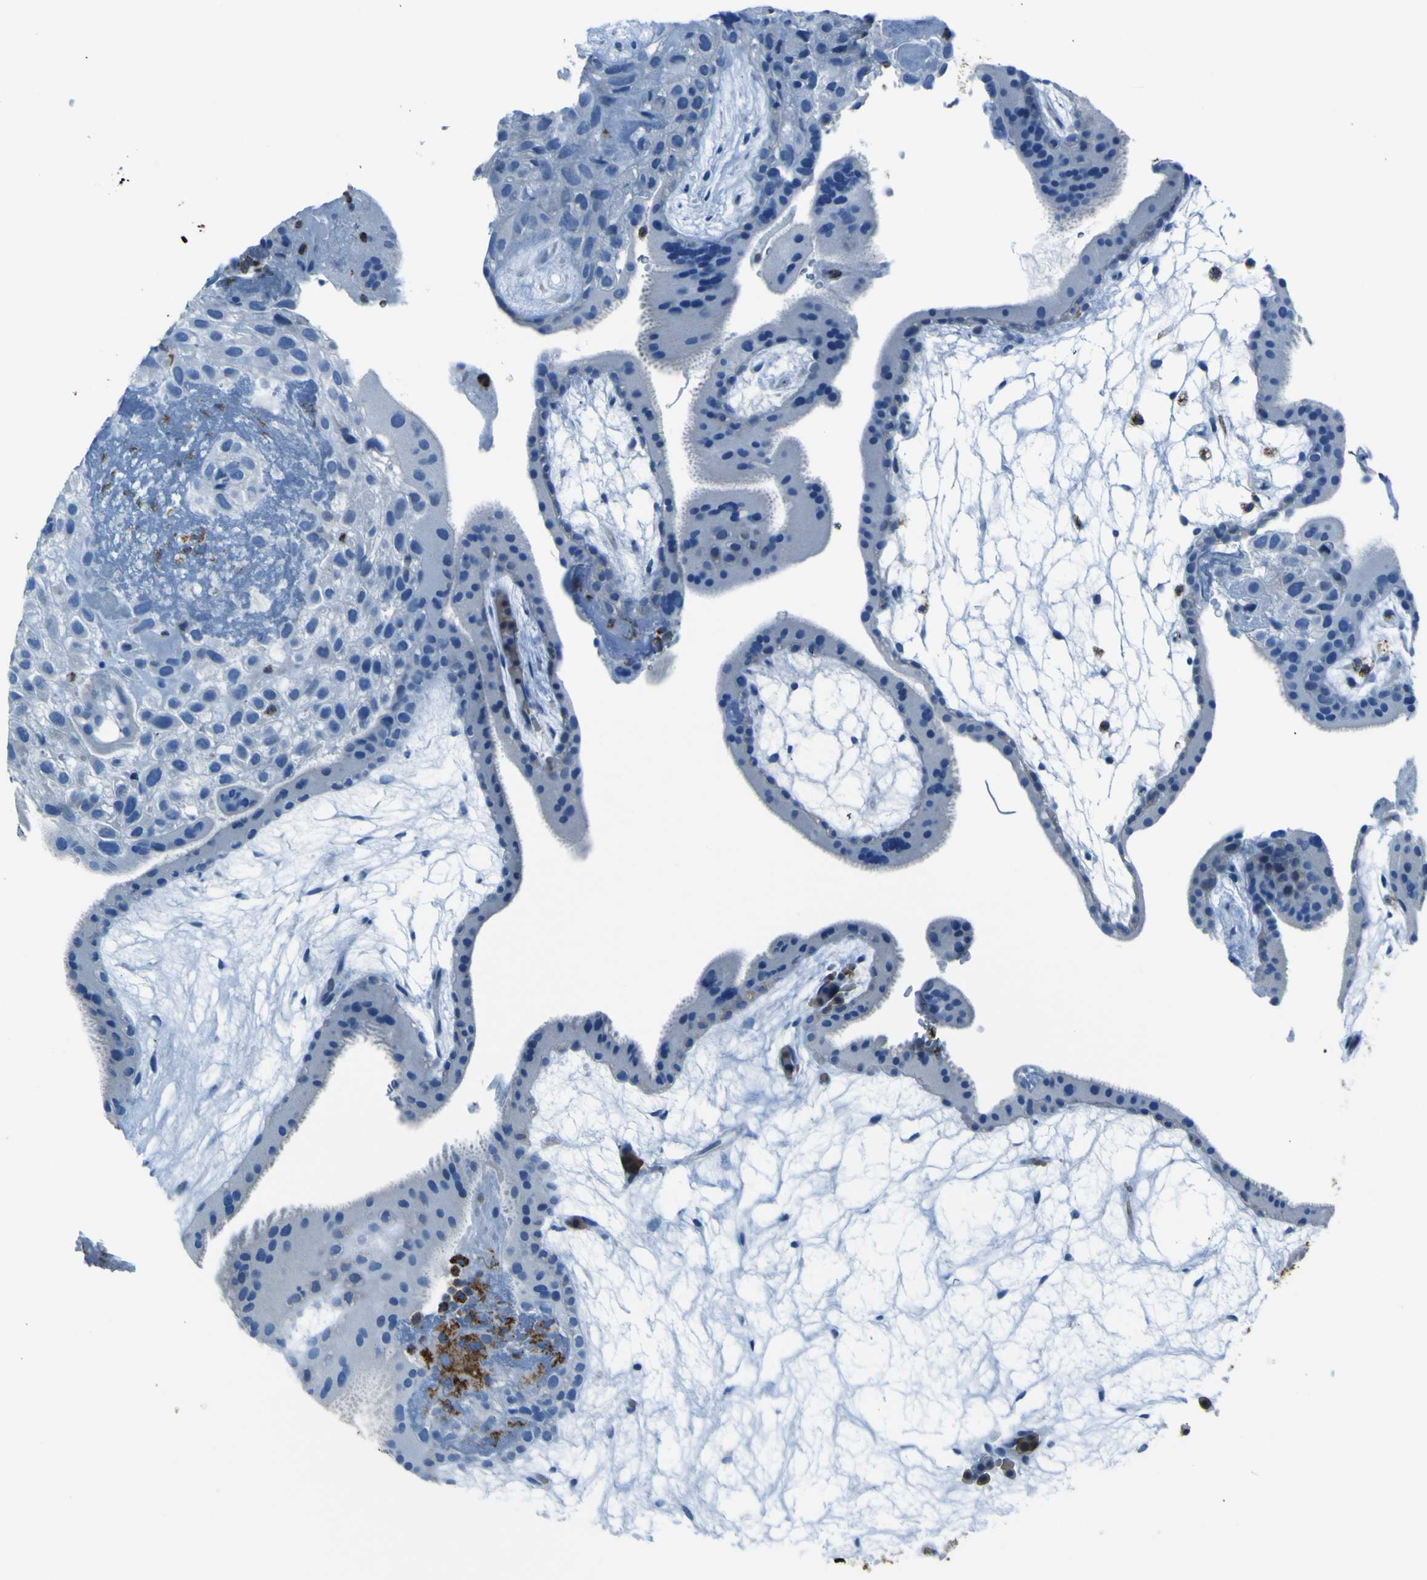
{"staining": {"intensity": "negative", "quantity": "none", "location": "none"}, "tissue": "placenta", "cell_type": "Trophoblastic cells", "image_type": "normal", "snomed": [{"axis": "morphology", "description": "Normal tissue, NOS"}, {"axis": "topography", "description": "Placenta"}], "caption": "Placenta stained for a protein using immunohistochemistry displays no staining trophoblastic cells.", "gene": "ACSL1", "patient": {"sex": "female", "age": 19}}